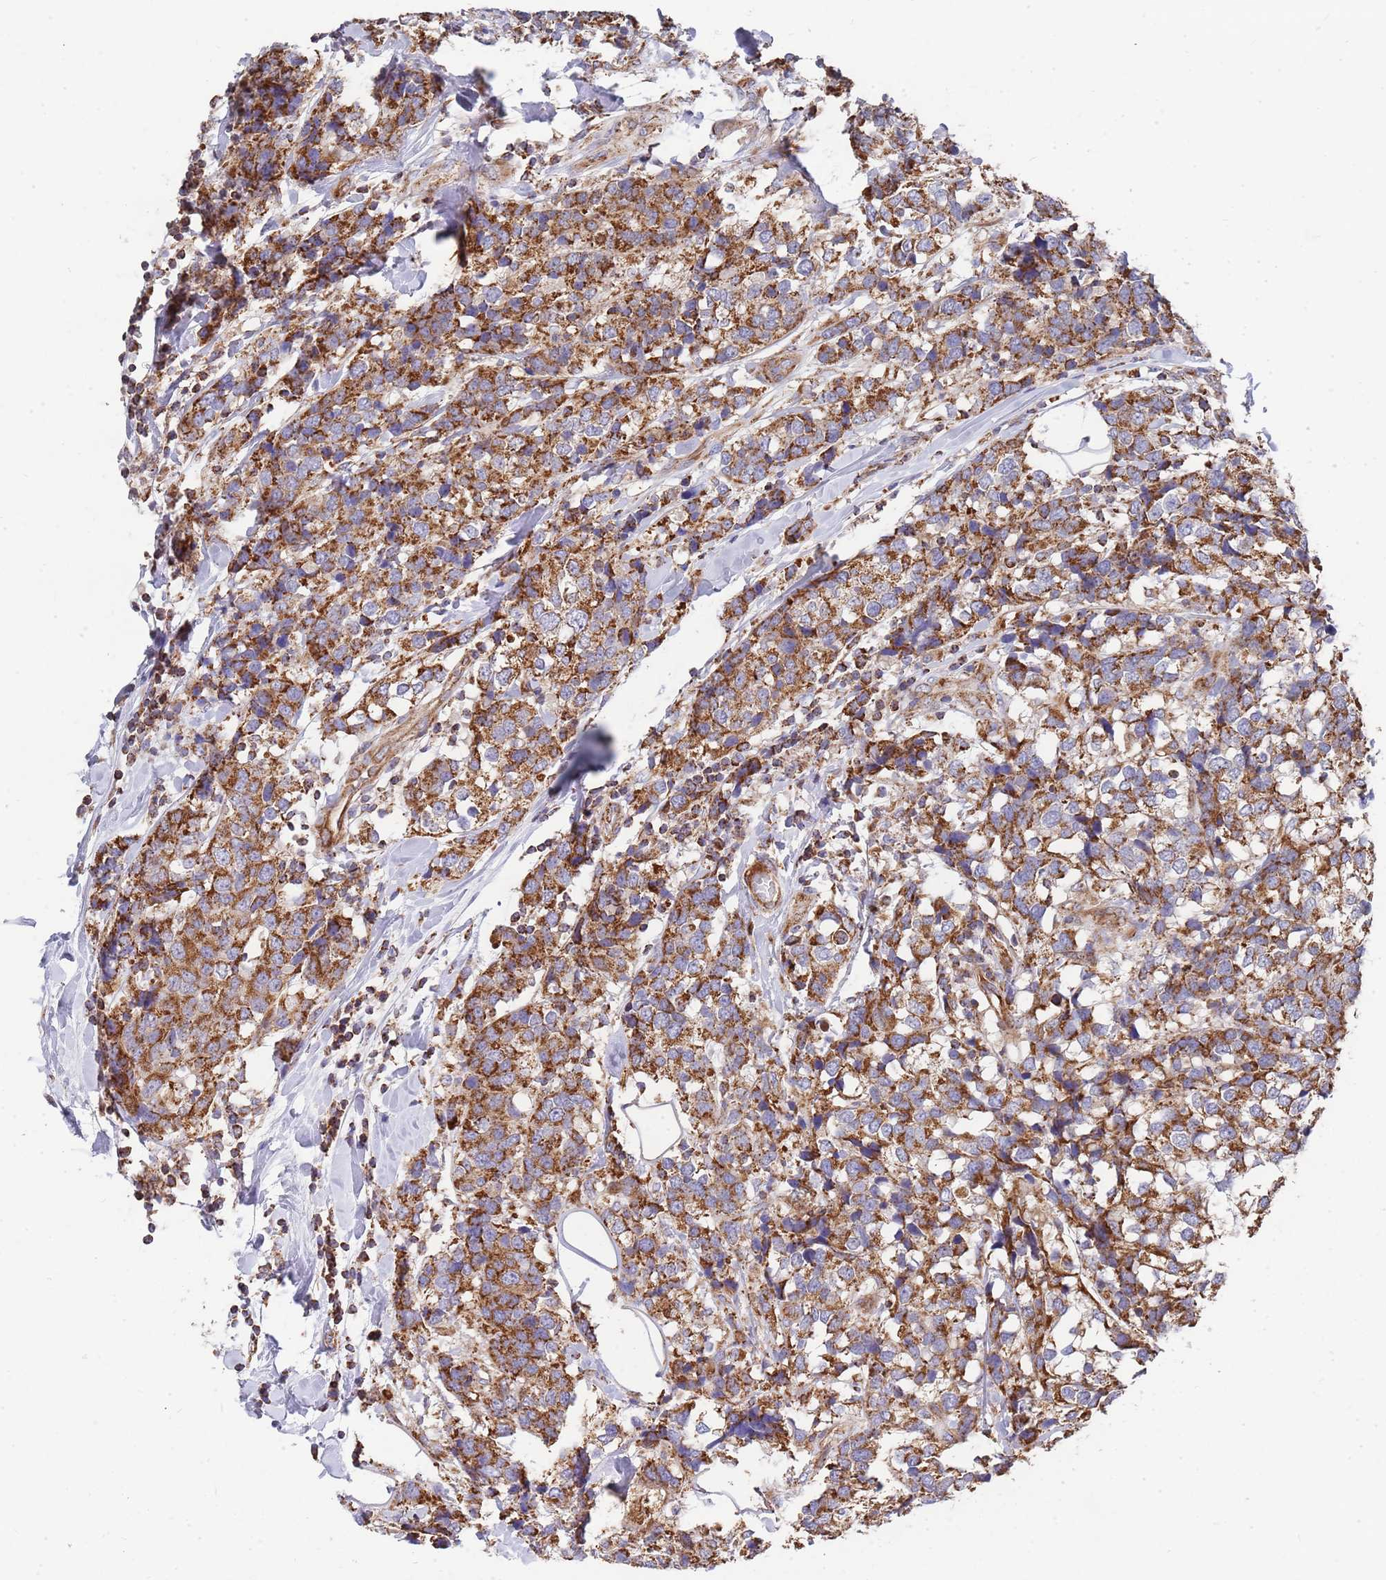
{"staining": {"intensity": "moderate", "quantity": ">75%", "location": "cytoplasmic/membranous"}, "tissue": "breast cancer", "cell_type": "Tumor cells", "image_type": "cancer", "snomed": [{"axis": "morphology", "description": "Lobular carcinoma"}, {"axis": "topography", "description": "Breast"}], "caption": "IHC micrograph of neoplastic tissue: breast cancer stained using immunohistochemistry shows medium levels of moderate protein expression localized specifically in the cytoplasmic/membranous of tumor cells, appearing as a cytoplasmic/membranous brown color.", "gene": "WDFY3", "patient": {"sex": "female", "age": 59}}